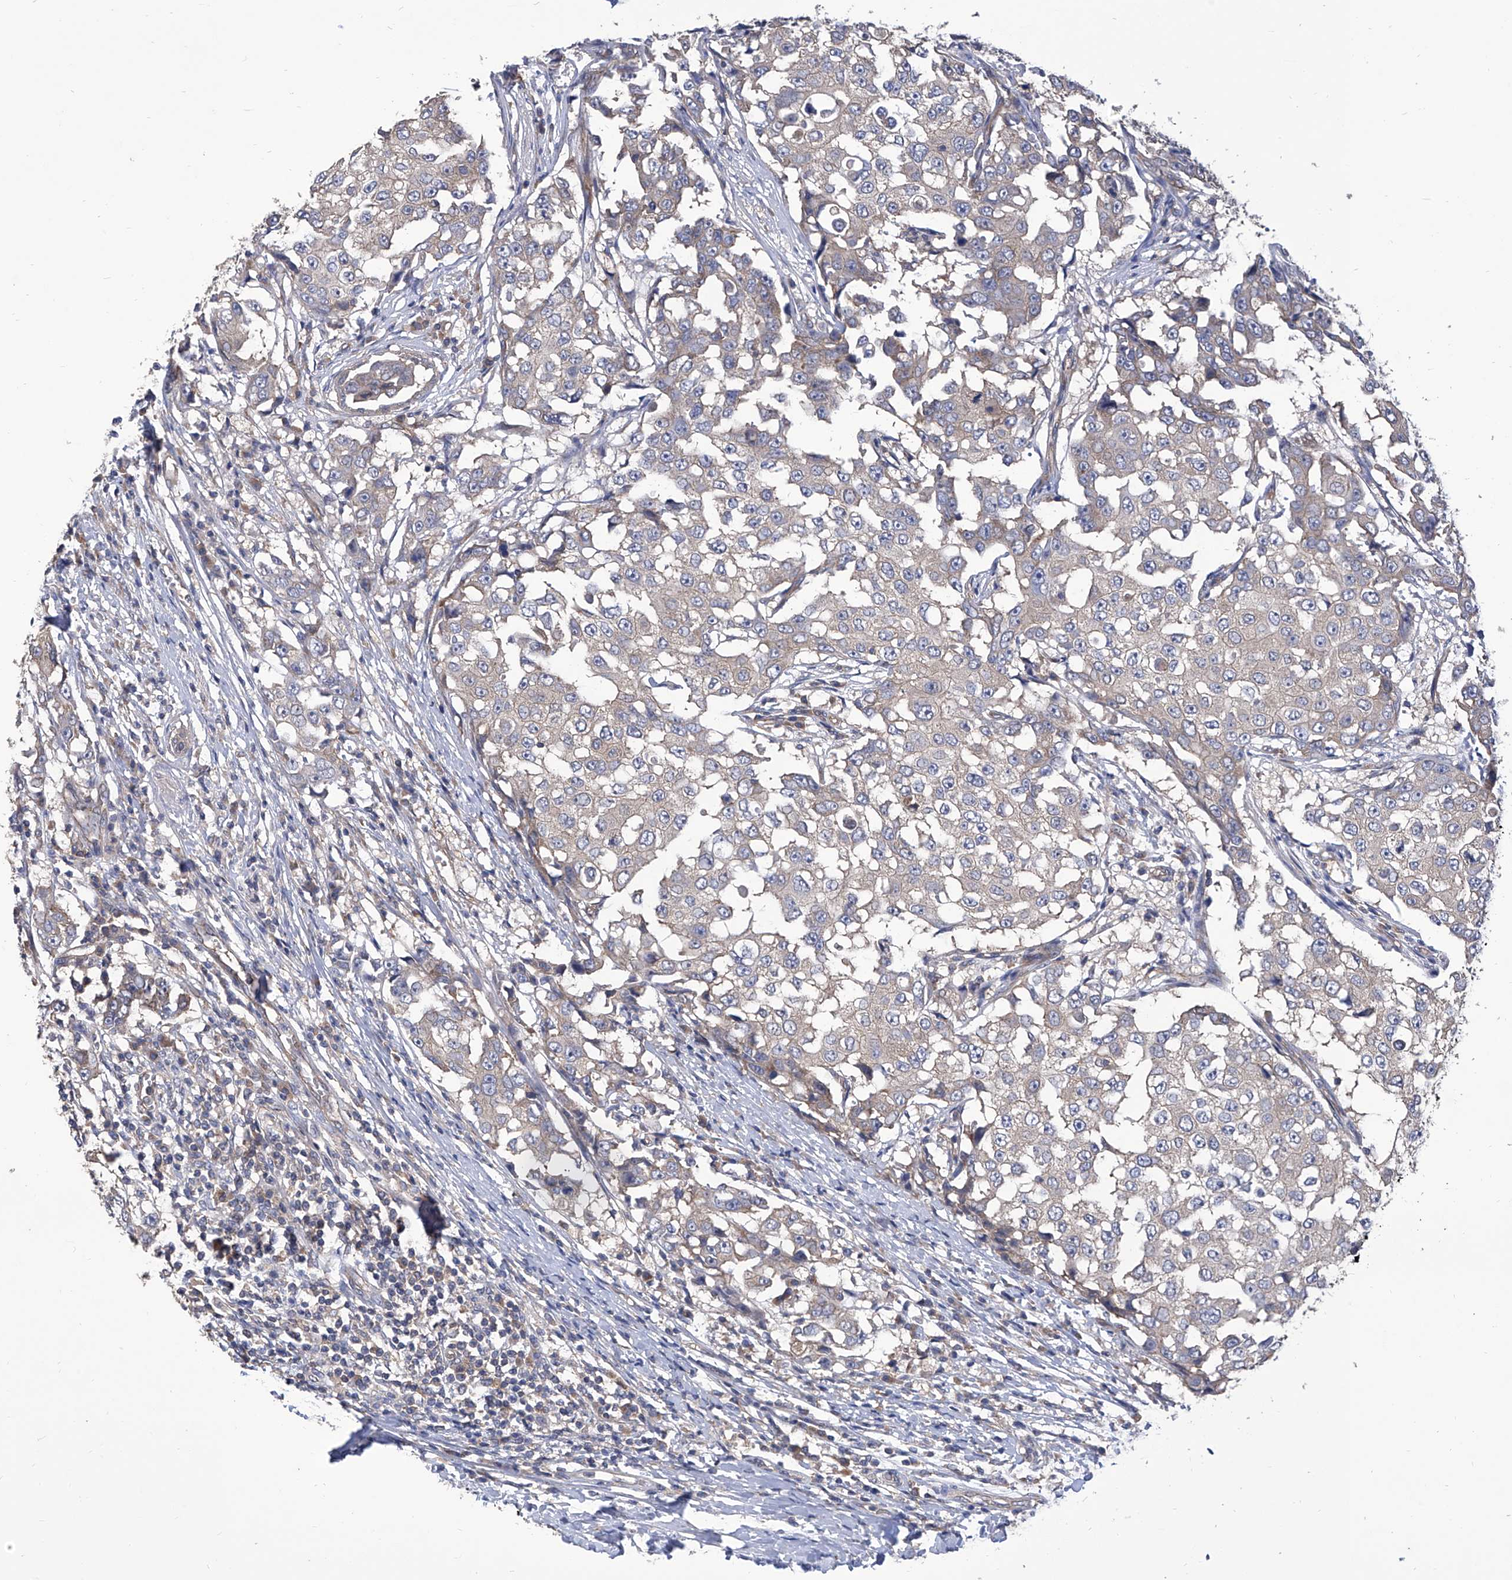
{"staining": {"intensity": "negative", "quantity": "none", "location": "none"}, "tissue": "breast cancer", "cell_type": "Tumor cells", "image_type": "cancer", "snomed": [{"axis": "morphology", "description": "Duct carcinoma"}, {"axis": "topography", "description": "Breast"}], "caption": "This is an IHC photomicrograph of breast cancer (infiltrating ductal carcinoma). There is no positivity in tumor cells.", "gene": "TJAP1", "patient": {"sex": "female", "age": 27}}